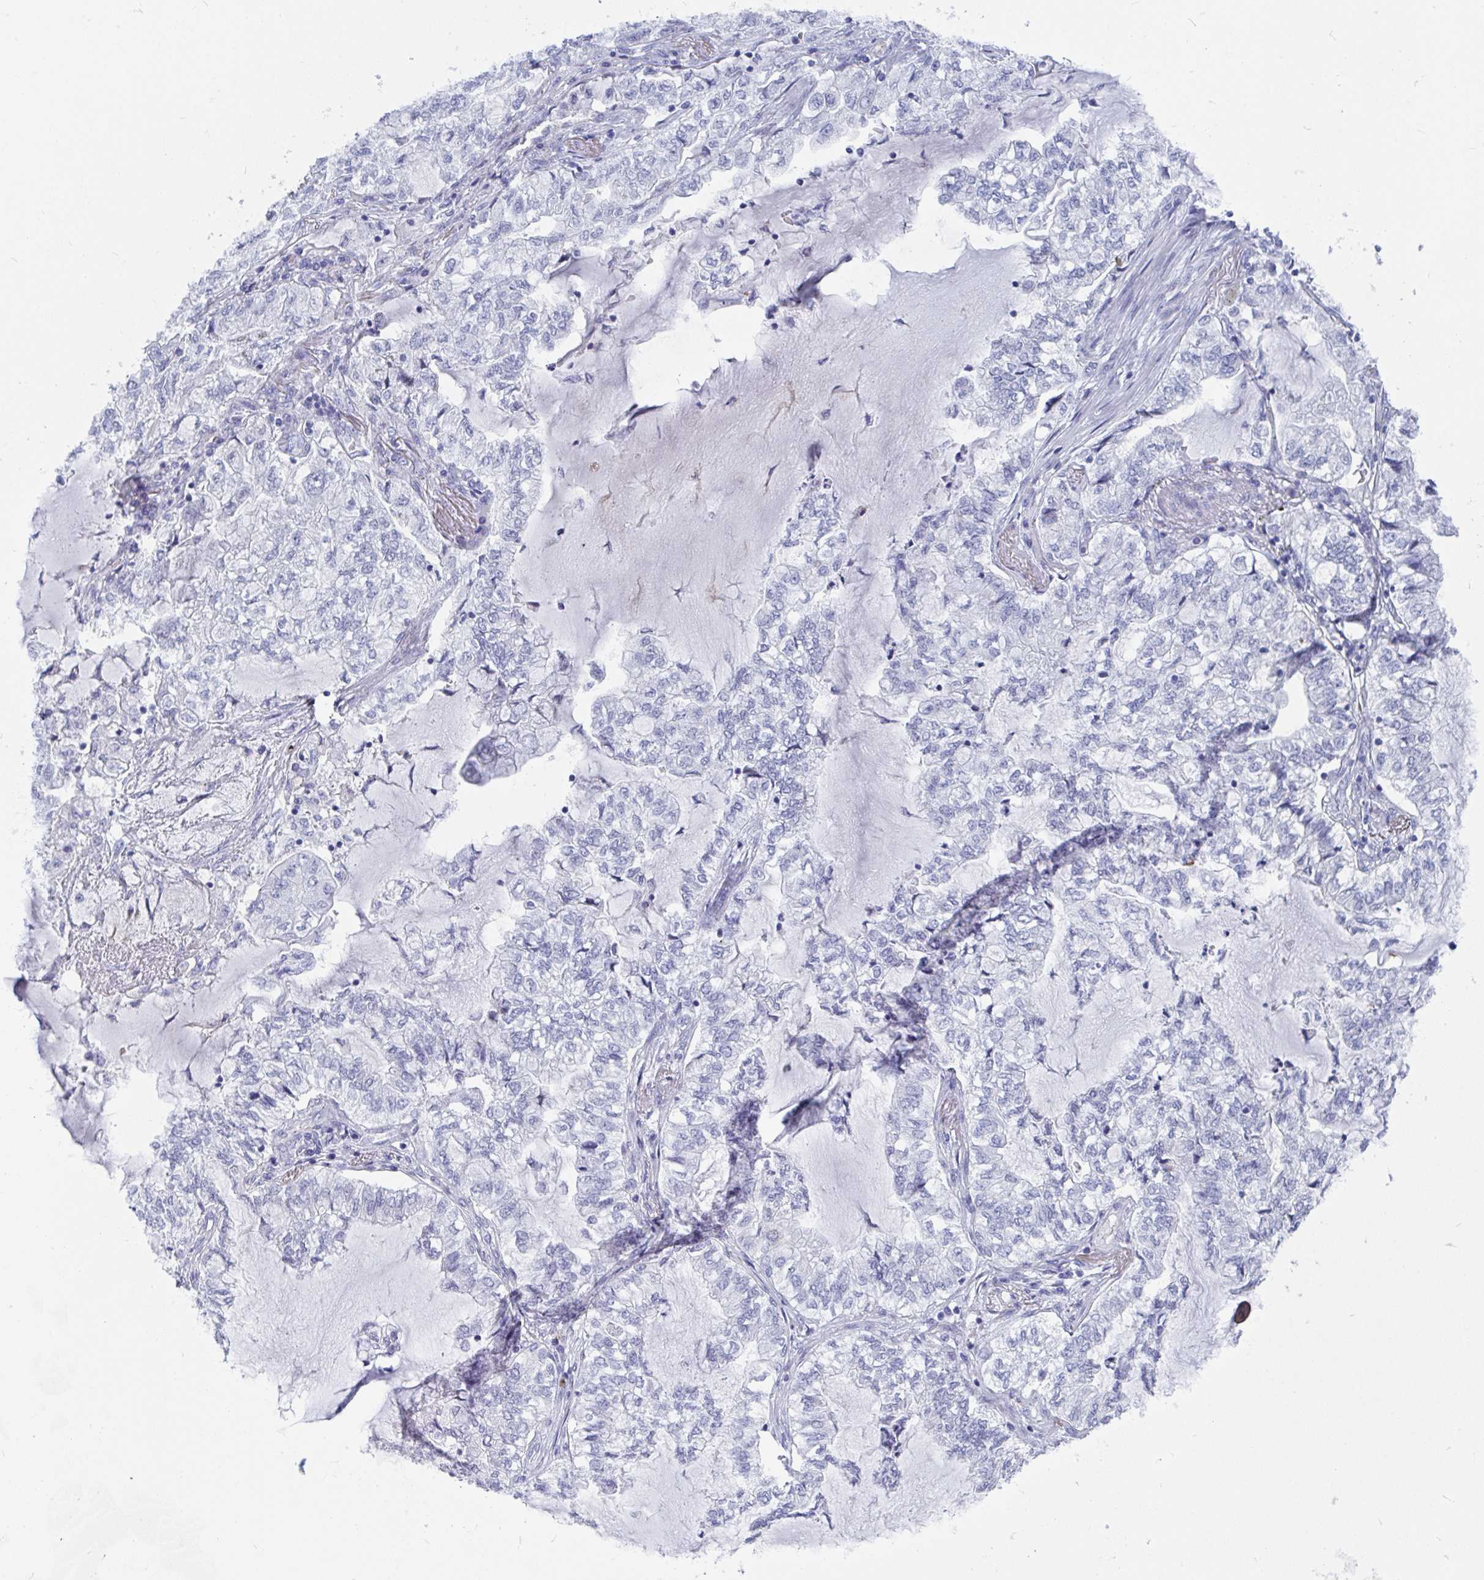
{"staining": {"intensity": "negative", "quantity": "none", "location": "none"}, "tissue": "lung cancer", "cell_type": "Tumor cells", "image_type": "cancer", "snomed": [{"axis": "morphology", "description": "Adenocarcinoma, NOS"}, {"axis": "topography", "description": "Lymph node"}, {"axis": "topography", "description": "Lung"}], "caption": "High power microscopy micrograph of an immunohistochemistry photomicrograph of lung cancer (adenocarcinoma), revealing no significant positivity in tumor cells.", "gene": "DAOA", "patient": {"sex": "male", "age": 66}}